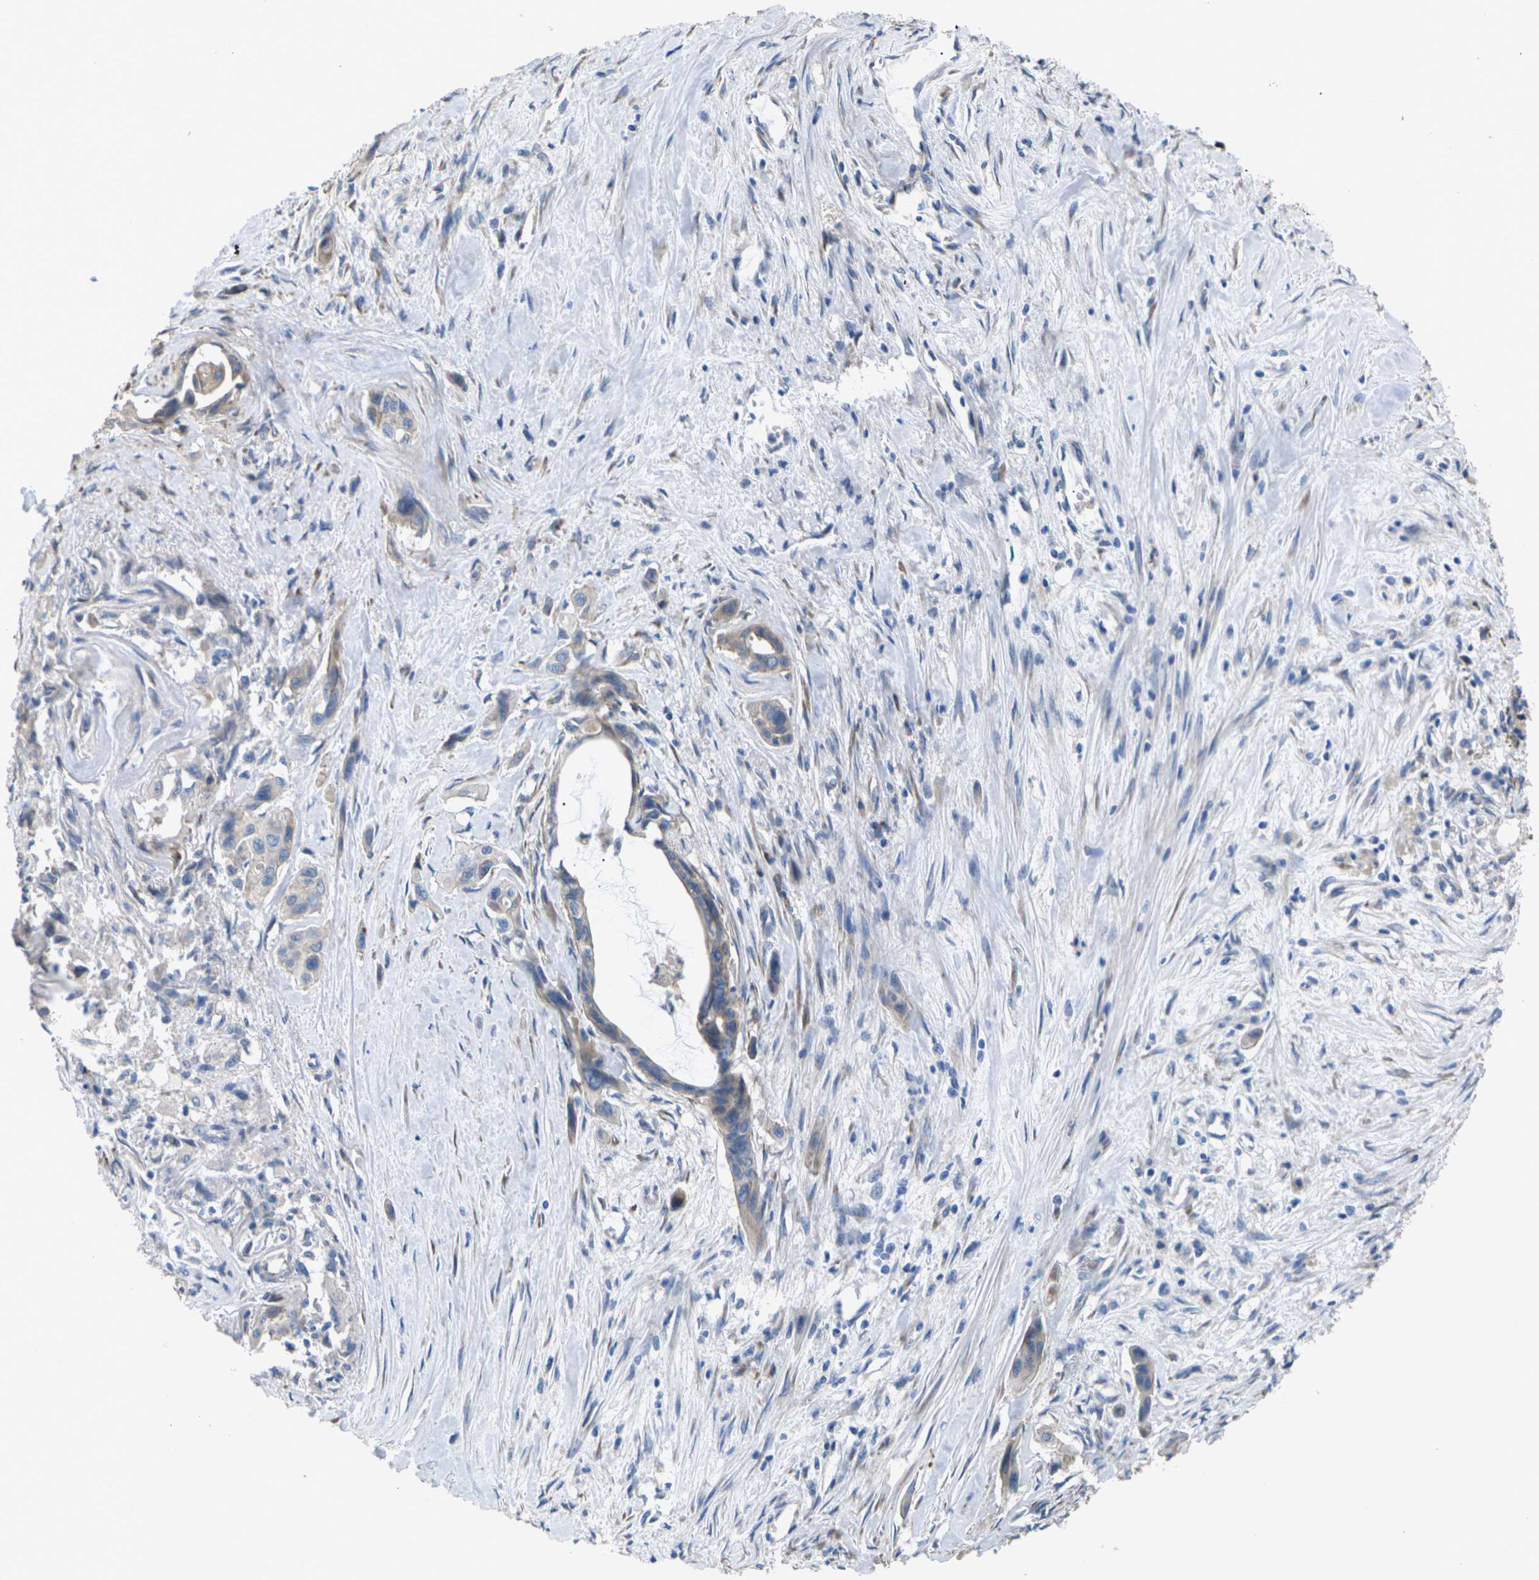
{"staining": {"intensity": "weak", "quantity": "25%-75%", "location": "cytoplasmic/membranous"}, "tissue": "pancreatic cancer", "cell_type": "Tumor cells", "image_type": "cancer", "snomed": [{"axis": "morphology", "description": "Adenocarcinoma, NOS"}, {"axis": "topography", "description": "Pancreas"}], "caption": "Immunohistochemistry (IHC) histopathology image of pancreatic adenocarcinoma stained for a protein (brown), which reveals low levels of weak cytoplasmic/membranous expression in approximately 25%-75% of tumor cells.", "gene": "KLHDC8B", "patient": {"sex": "male", "age": 73}}